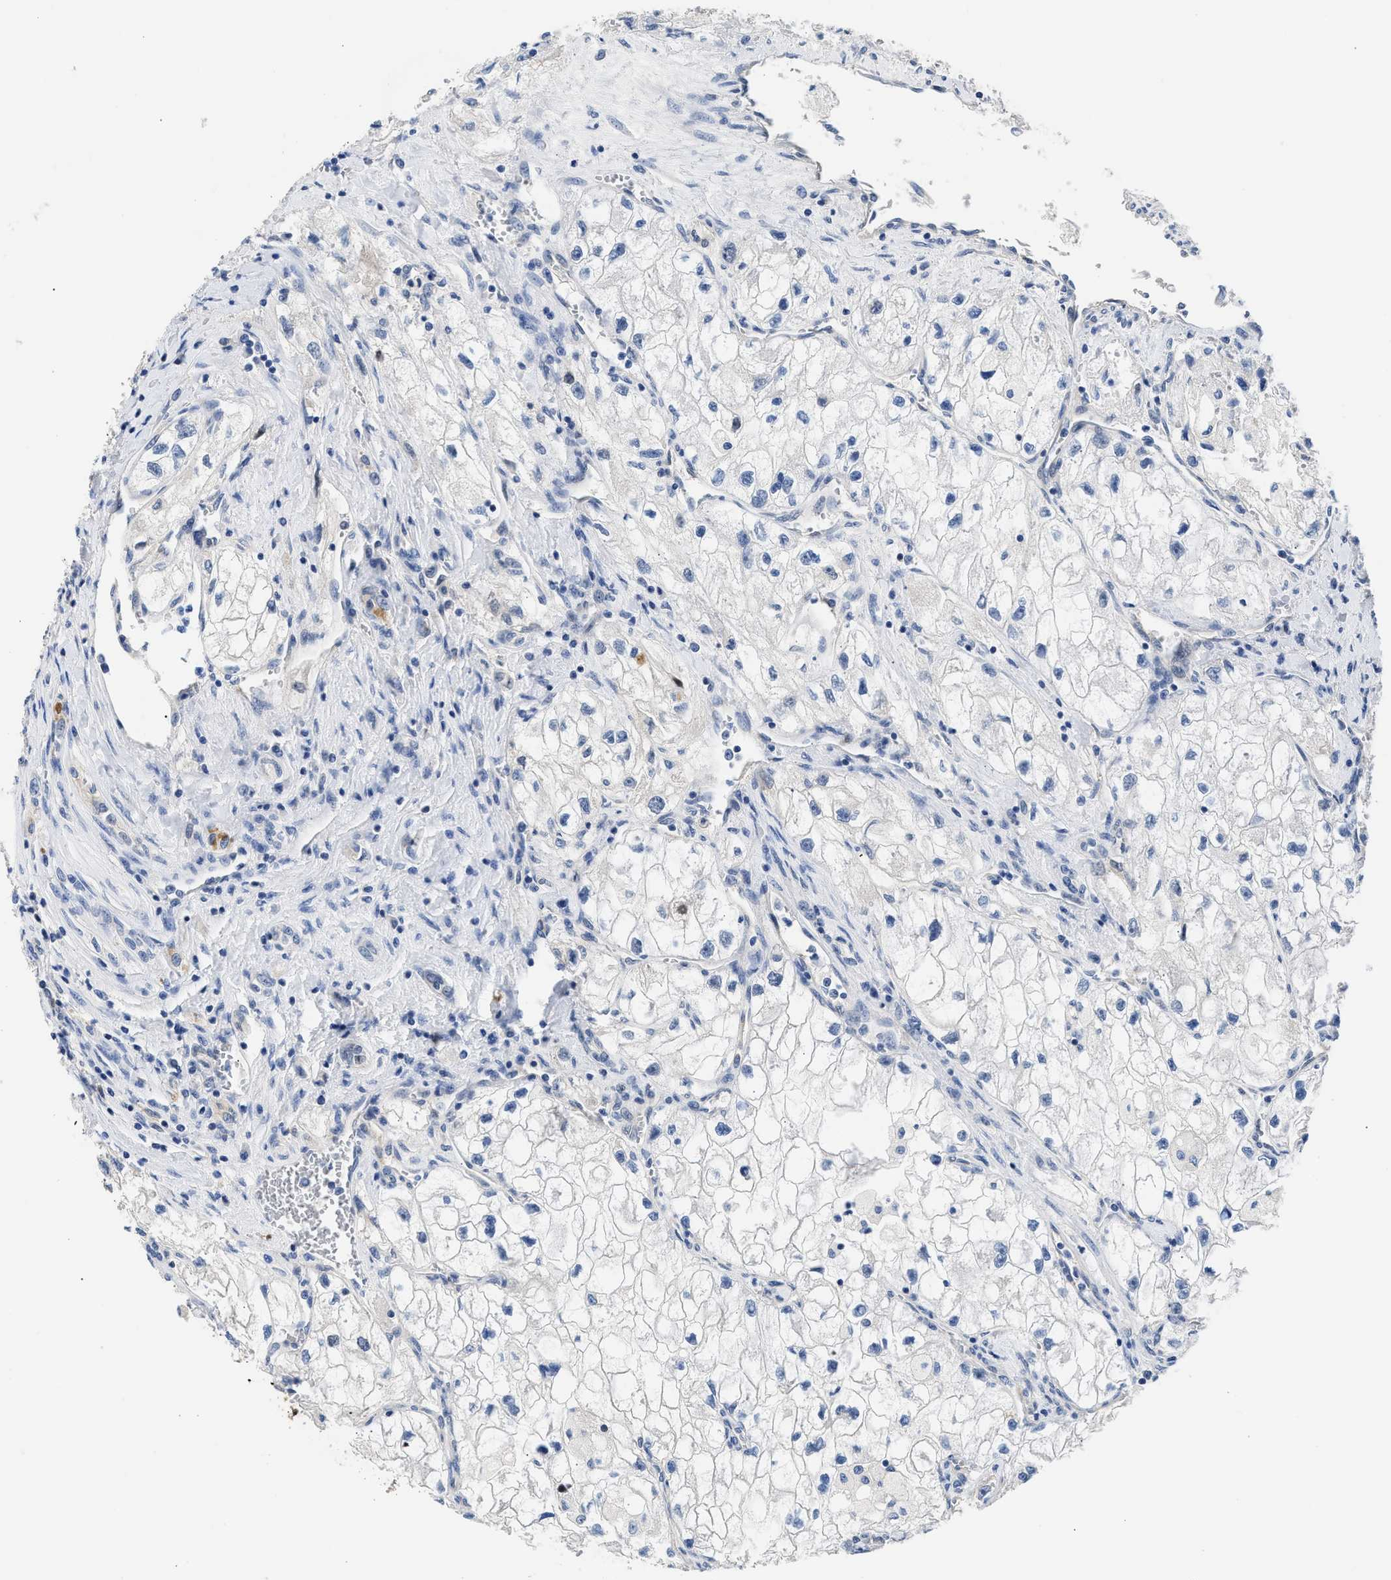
{"staining": {"intensity": "negative", "quantity": "none", "location": "none"}, "tissue": "renal cancer", "cell_type": "Tumor cells", "image_type": "cancer", "snomed": [{"axis": "morphology", "description": "Adenocarcinoma, NOS"}, {"axis": "topography", "description": "Kidney"}], "caption": "IHC micrograph of neoplastic tissue: human renal adenocarcinoma stained with DAB shows no significant protein positivity in tumor cells. Brightfield microscopy of immunohistochemistry (IHC) stained with DAB (brown) and hematoxylin (blue), captured at high magnification.", "gene": "XPO5", "patient": {"sex": "female", "age": 70}}